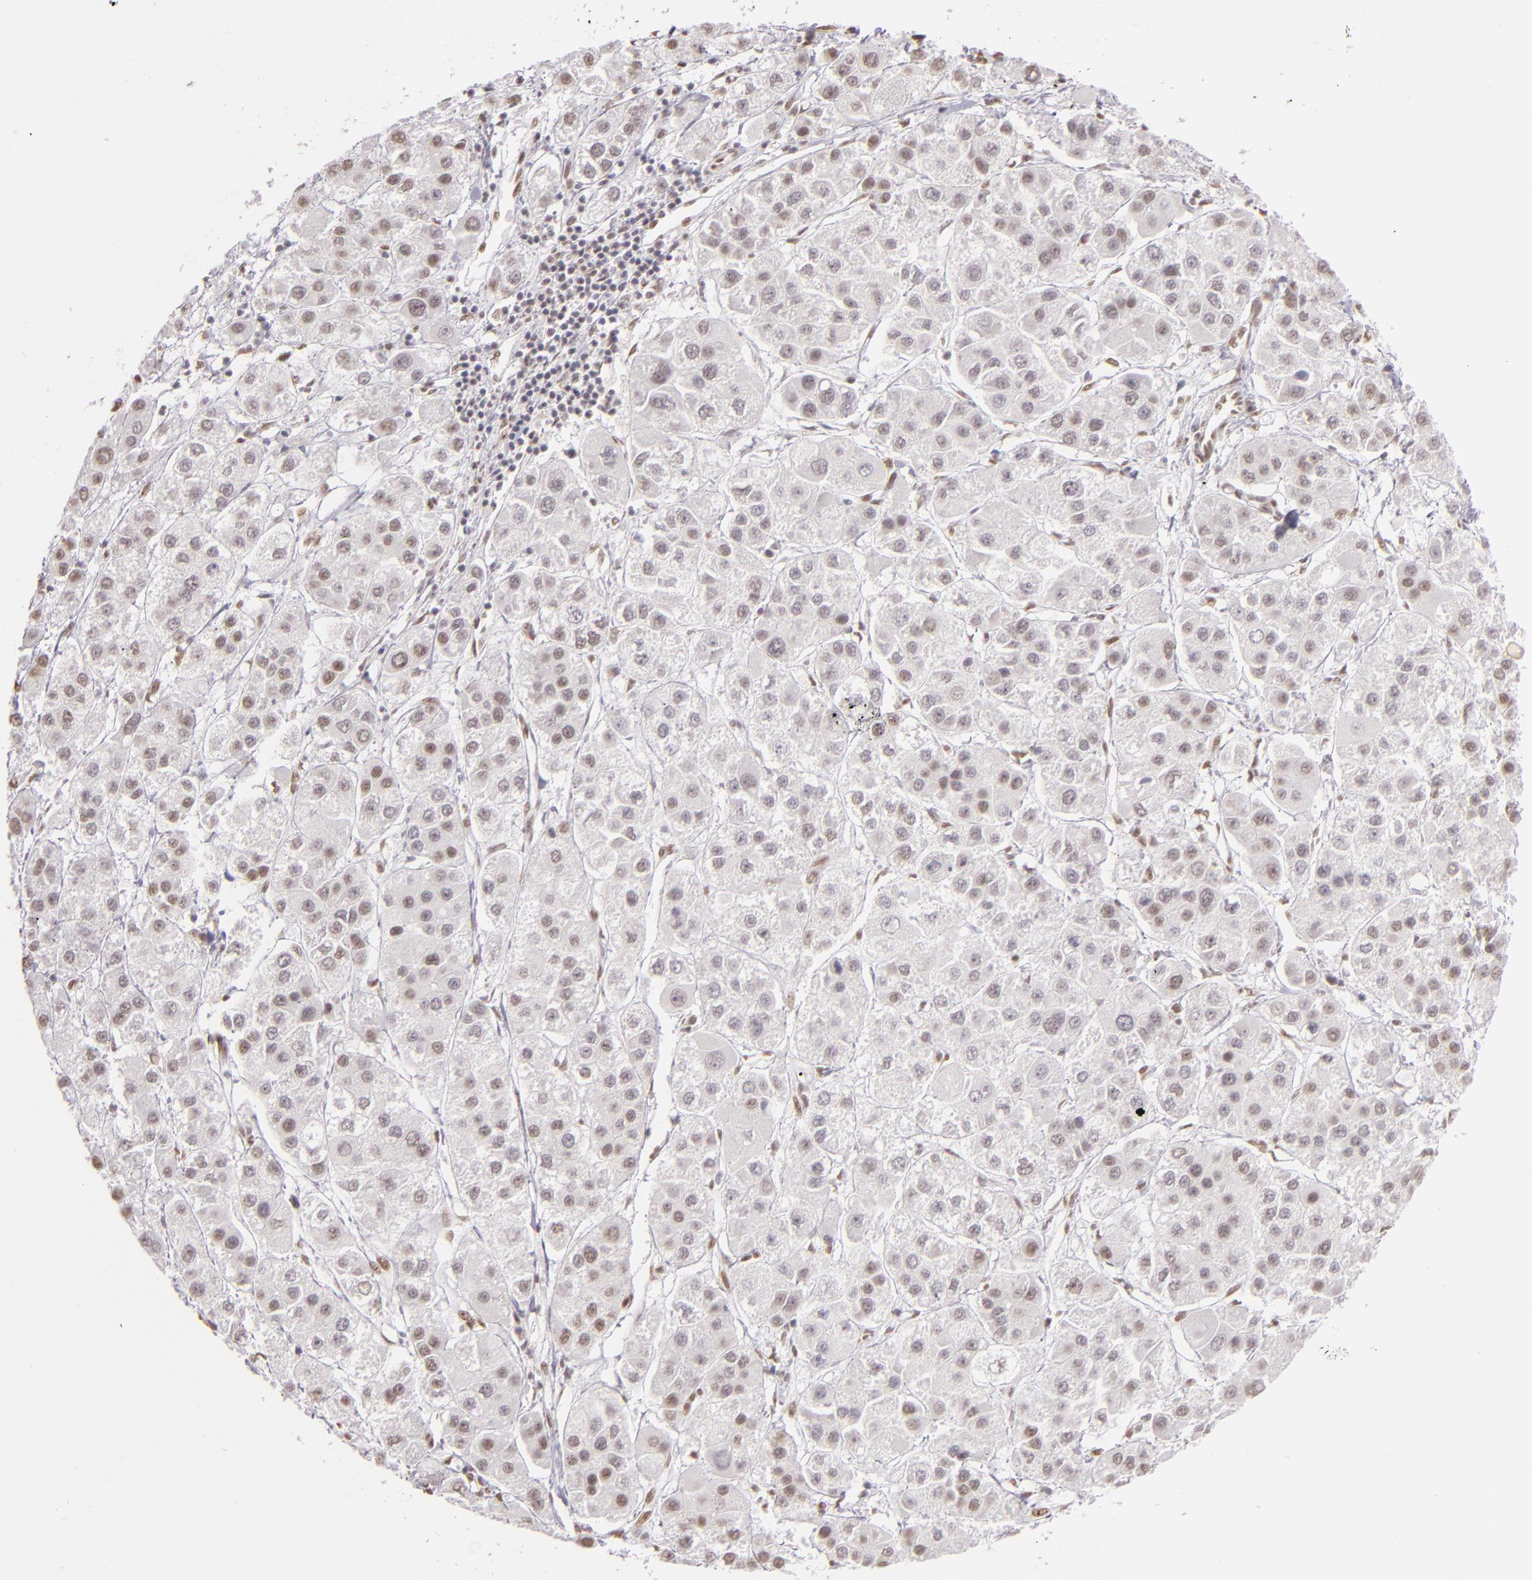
{"staining": {"intensity": "weak", "quantity": "25%-75%", "location": "nuclear"}, "tissue": "liver cancer", "cell_type": "Tumor cells", "image_type": "cancer", "snomed": [{"axis": "morphology", "description": "Carcinoma, Hepatocellular, NOS"}, {"axis": "topography", "description": "Liver"}], "caption": "A brown stain shows weak nuclear expression of a protein in liver cancer (hepatocellular carcinoma) tumor cells. The staining is performed using DAB (3,3'-diaminobenzidine) brown chromogen to label protein expression. The nuclei are counter-stained blue using hematoxylin.", "gene": "PAPOLA", "patient": {"sex": "female", "age": 85}}